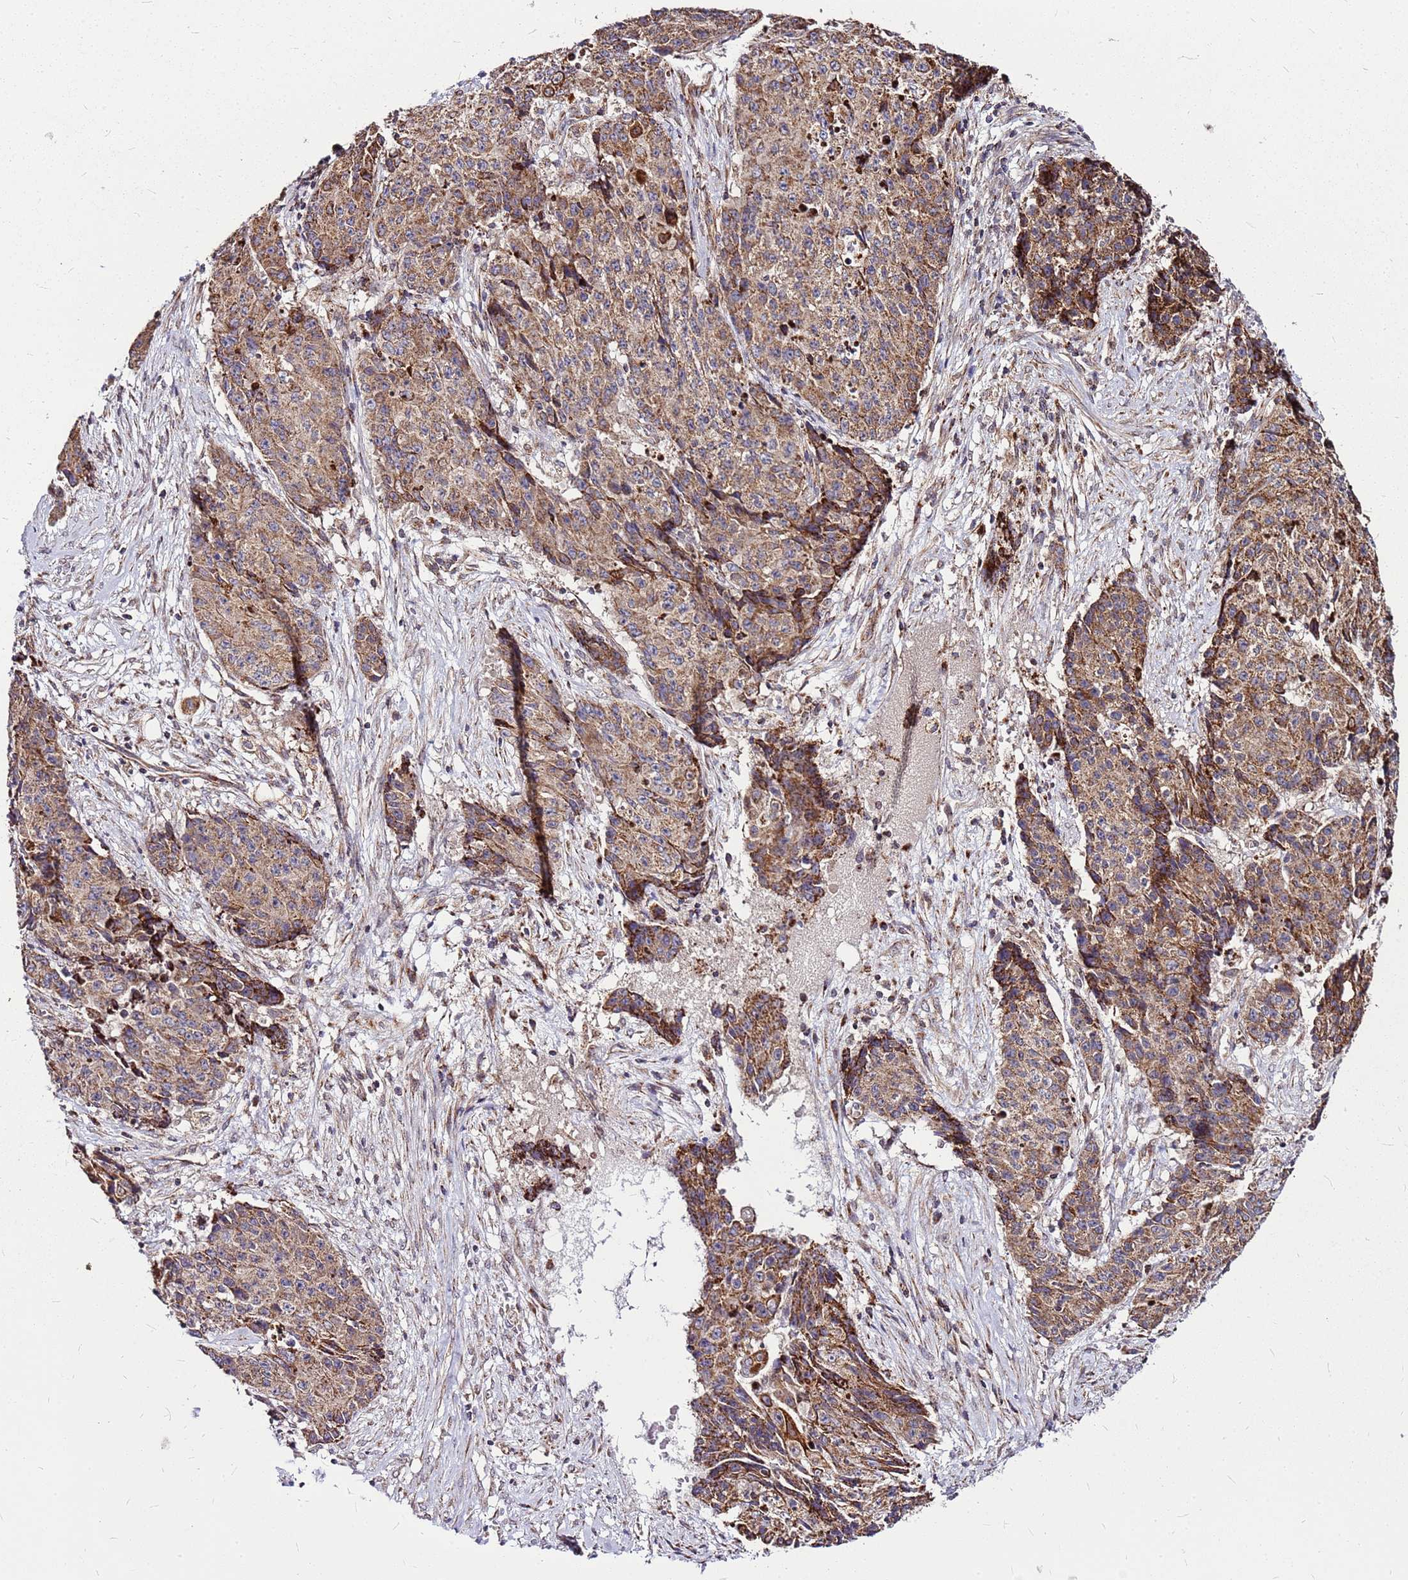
{"staining": {"intensity": "moderate", "quantity": ">75%", "location": "cytoplasmic/membranous"}, "tissue": "ovarian cancer", "cell_type": "Tumor cells", "image_type": "cancer", "snomed": [{"axis": "morphology", "description": "Carcinoma, endometroid"}, {"axis": "topography", "description": "Ovary"}], "caption": "Brown immunohistochemical staining in endometroid carcinoma (ovarian) shows moderate cytoplasmic/membranous positivity in approximately >75% of tumor cells.", "gene": "OR51T1", "patient": {"sex": "female", "age": 42}}